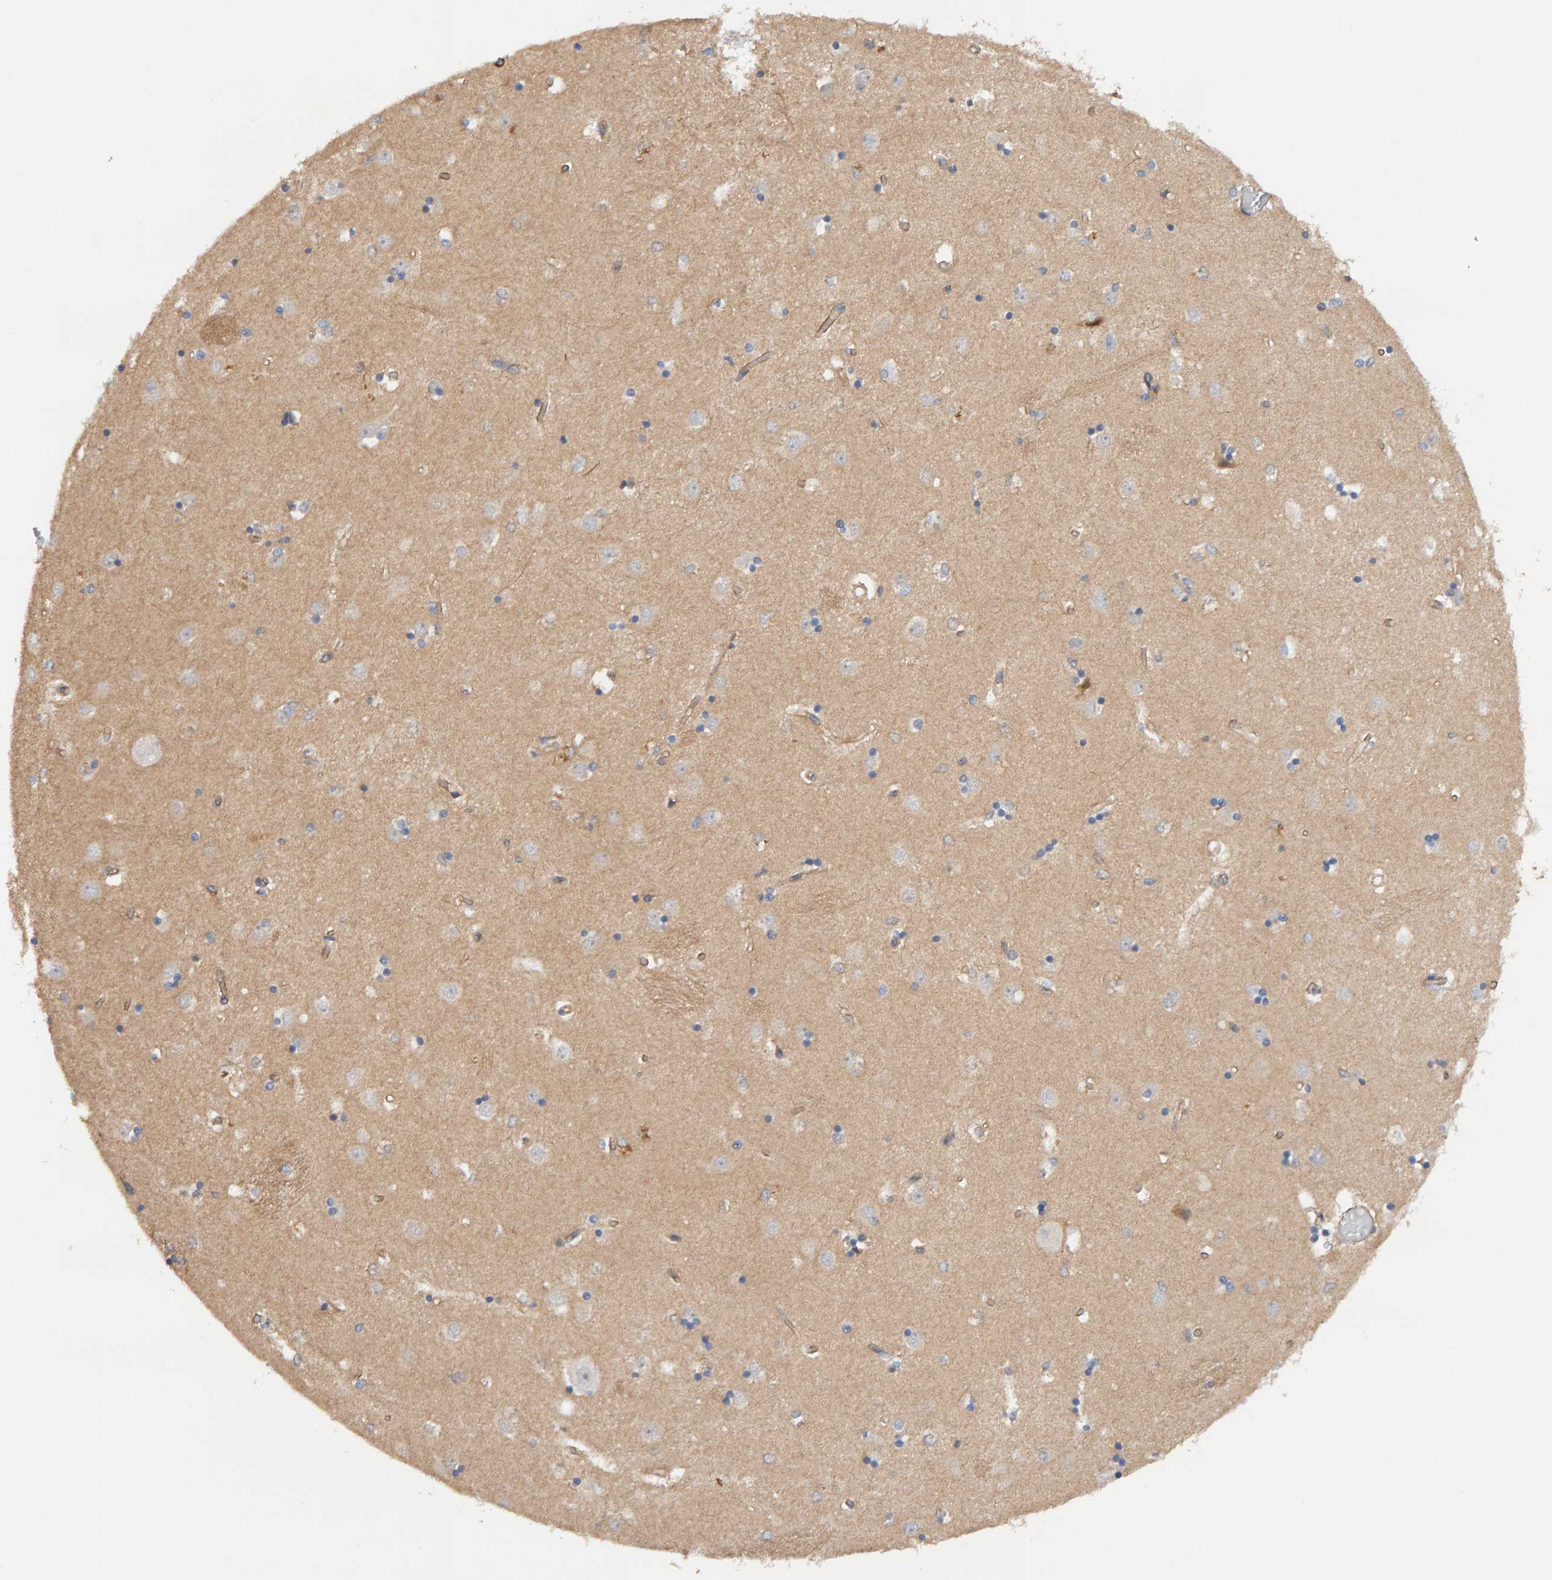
{"staining": {"intensity": "negative", "quantity": "none", "location": "none"}, "tissue": "caudate", "cell_type": "Glial cells", "image_type": "normal", "snomed": [{"axis": "morphology", "description": "Normal tissue, NOS"}, {"axis": "topography", "description": "Lateral ventricle wall"}], "caption": "An immunohistochemistry (IHC) micrograph of benign caudate is shown. There is no staining in glial cells of caudate.", "gene": "PPP1R16A", "patient": {"sex": "male", "age": 45}}